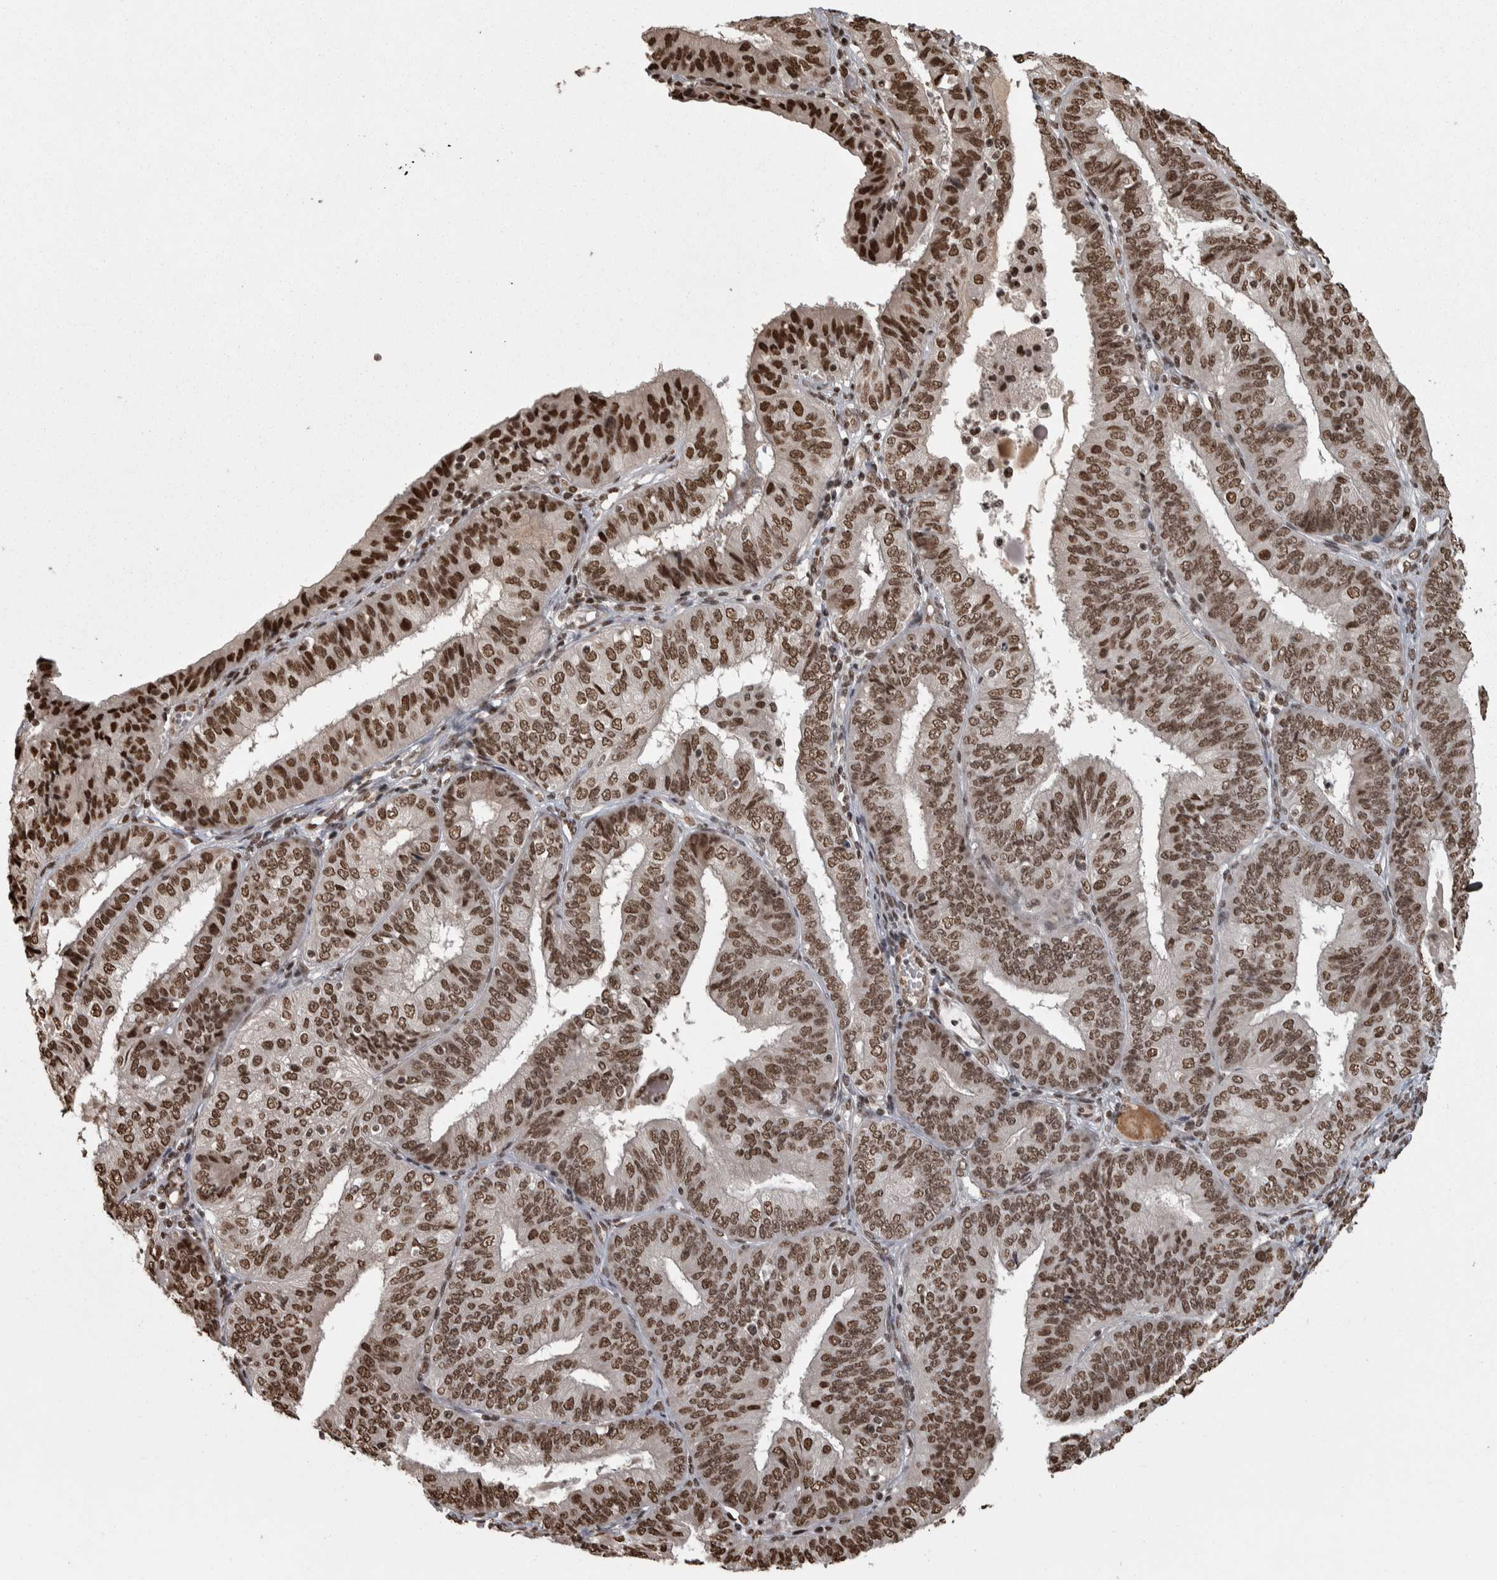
{"staining": {"intensity": "strong", "quantity": ">75%", "location": "nuclear"}, "tissue": "endometrial cancer", "cell_type": "Tumor cells", "image_type": "cancer", "snomed": [{"axis": "morphology", "description": "Adenocarcinoma, NOS"}, {"axis": "topography", "description": "Endometrium"}], "caption": "This image demonstrates IHC staining of endometrial adenocarcinoma, with high strong nuclear positivity in about >75% of tumor cells.", "gene": "ZFHX4", "patient": {"sex": "female", "age": 58}}